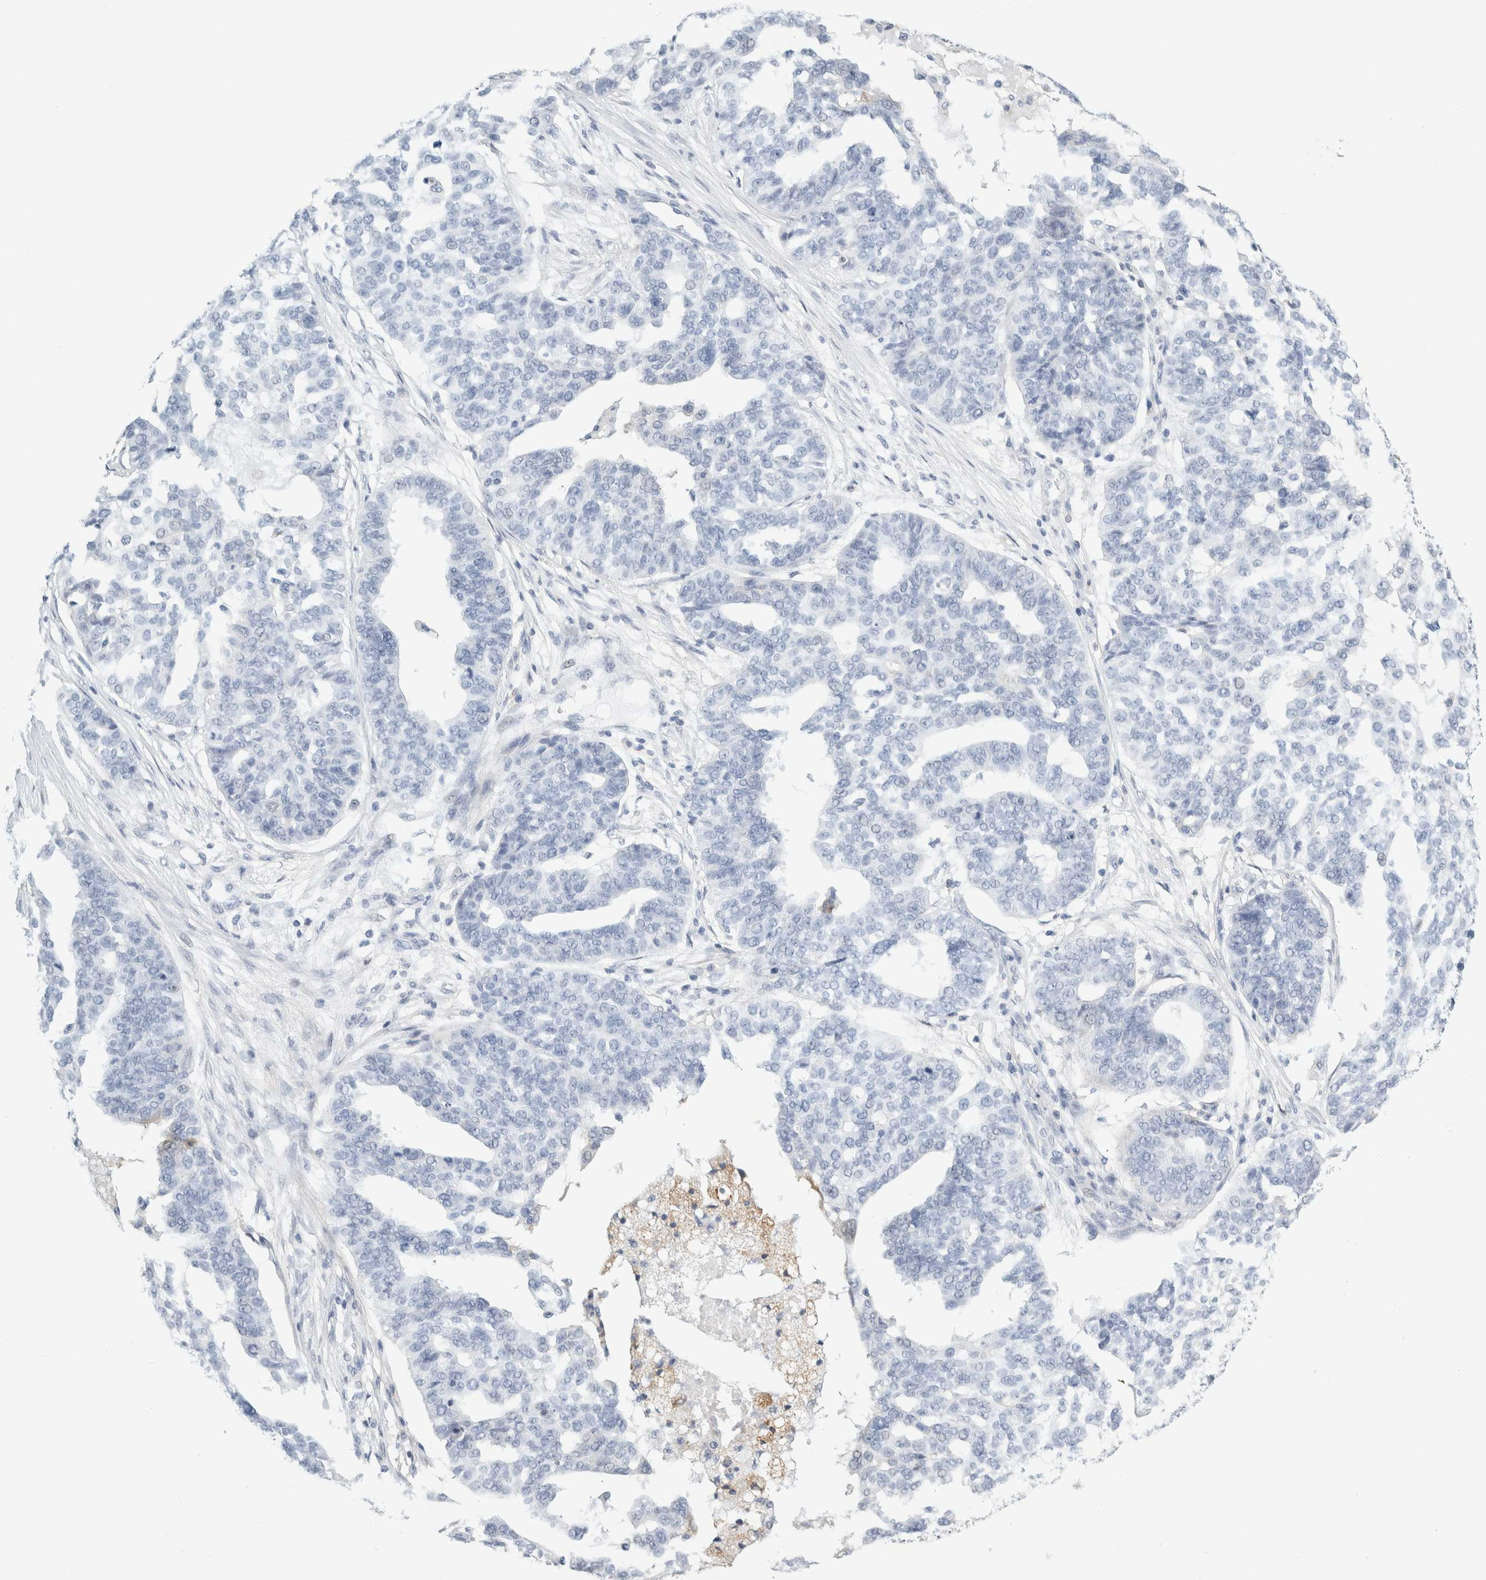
{"staining": {"intensity": "negative", "quantity": "none", "location": "none"}, "tissue": "ovarian cancer", "cell_type": "Tumor cells", "image_type": "cancer", "snomed": [{"axis": "morphology", "description": "Cystadenocarcinoma, serous, NOS"}, {"axis": "topography", "description": "Ovary"}], "caption": "Tumor cells are negative for brown protein staining in ovarian serous cystadenocarcinoma.", "gene": "P2RY2", "patient": {"sex": "female", "age": 59}}